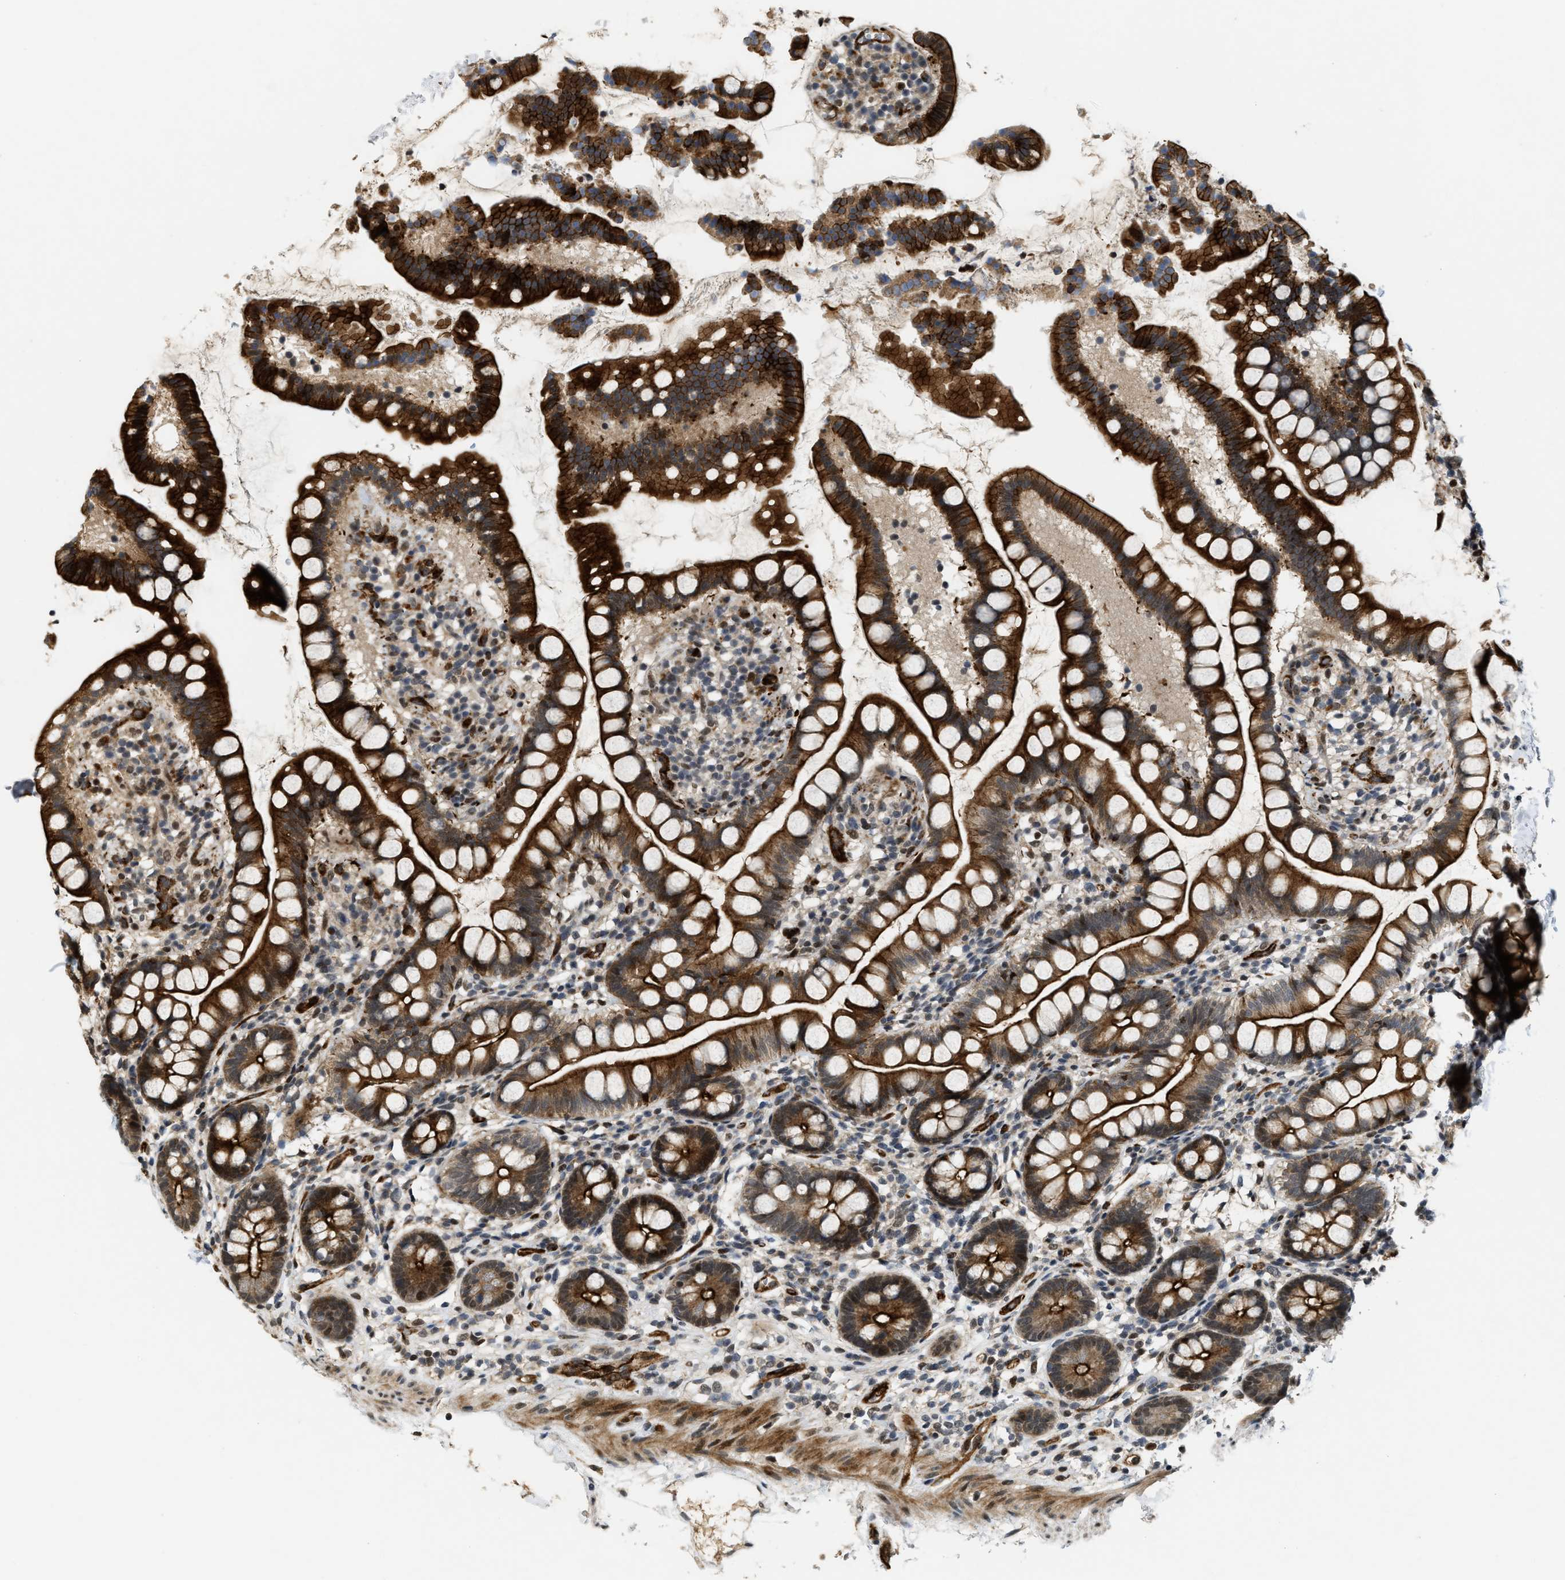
{"staining": {"intensity": "strong", "quantity": ">75%", "location": "cytoplasmic/membranous"}, "tissue": "small intestine", "cell_type": "Glandular cells", "image_type": "normal", "snomed": [{"axis": "morphology", "description": "Normal tissue, NOS"}, {"axis": "topography", "description": "Small intestine"}], "caption": "Immunohistochemistry (IHC) (DAB (3,3'-diaminobenzidine)) staining of normal small intestine reveals strong cytoplasmic/membranous protein positivity in about >75% of glandular cells.", "gene": "DPF2", "patient": {"sex": "female", "age": 84}}